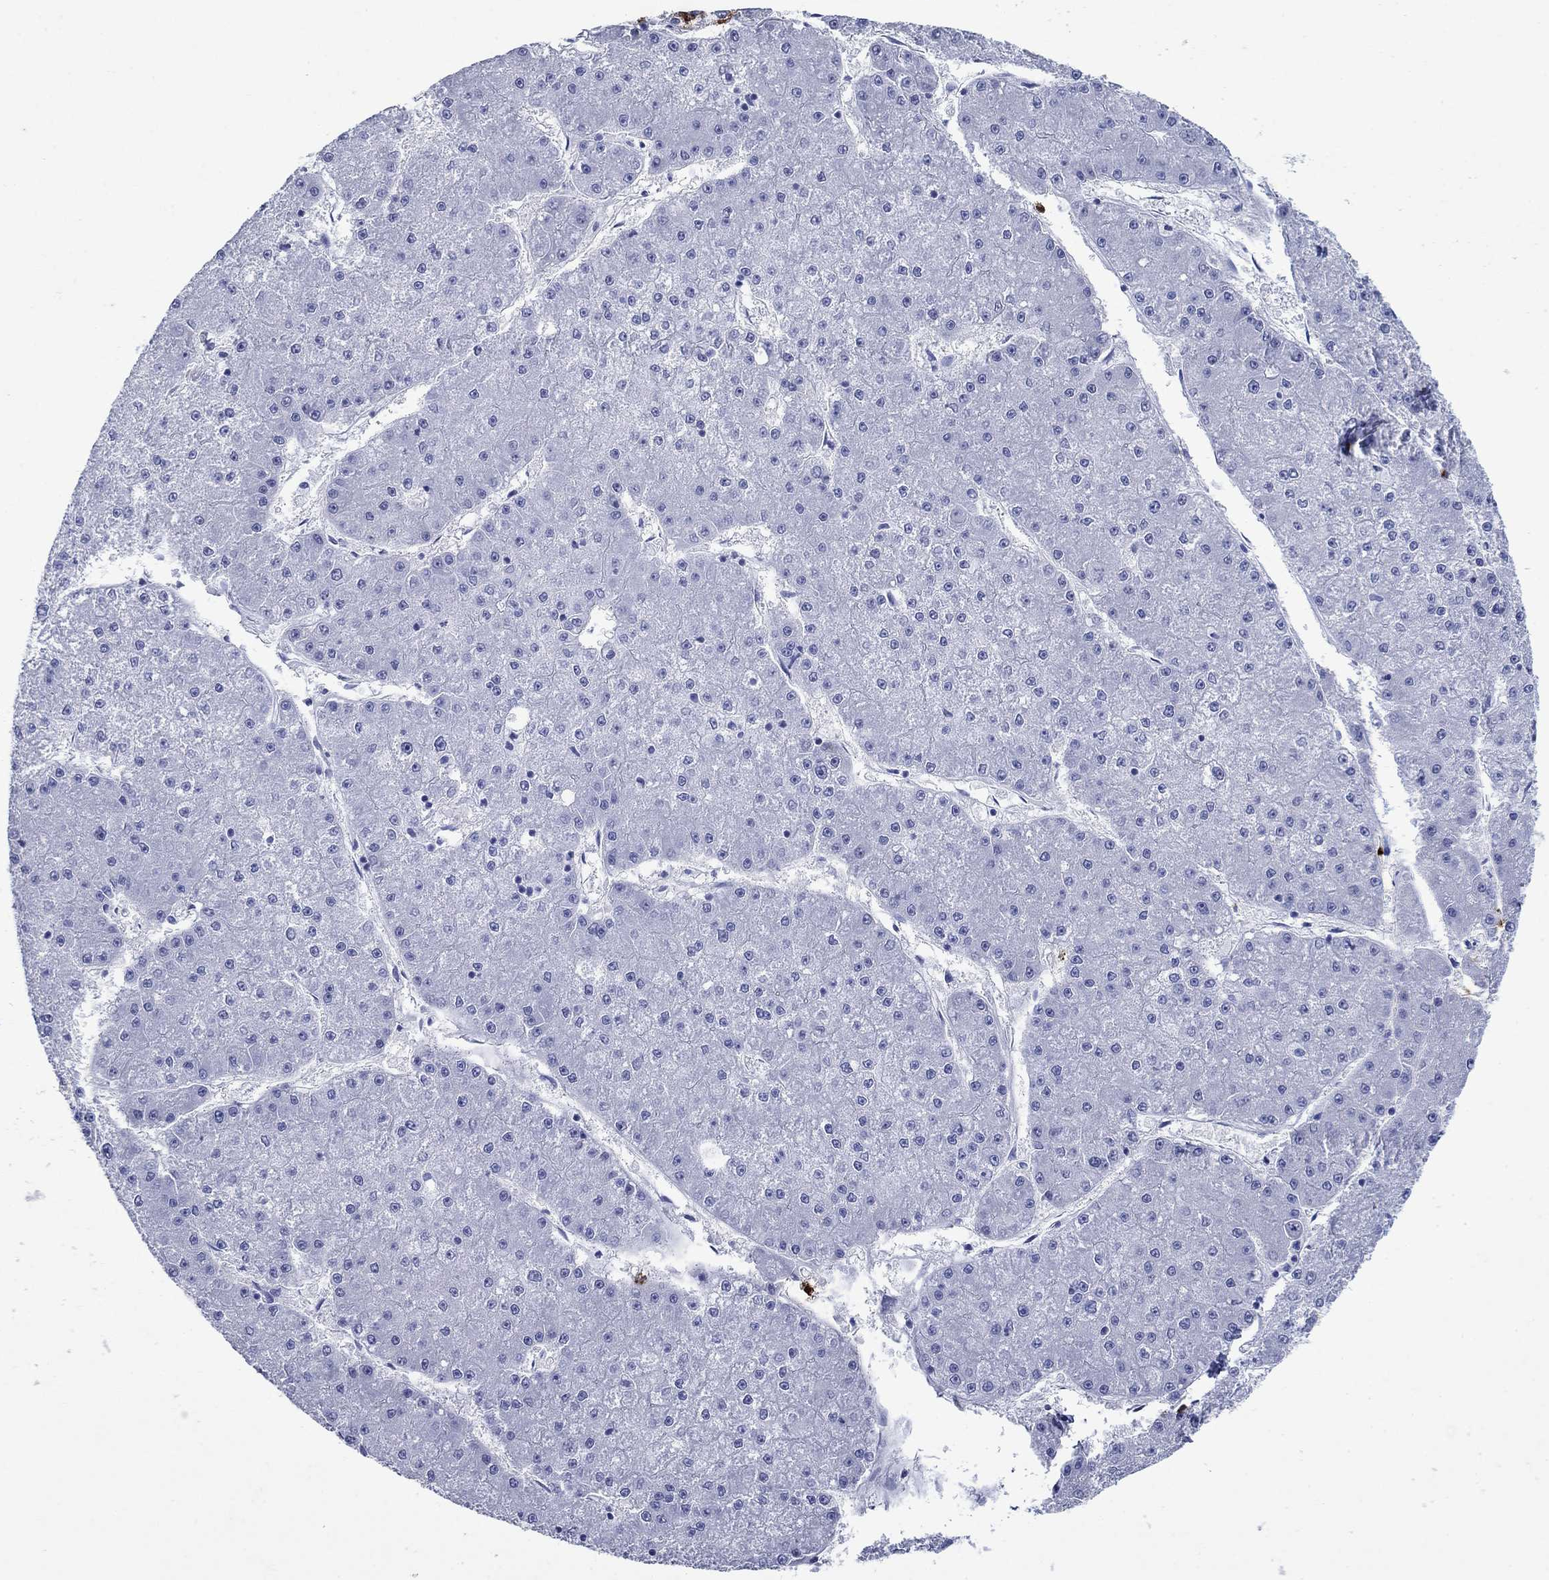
{"staining": {"intensity": "negative", "quantity": "none", "location": "none"}, "tissue": "liver cancer", "cell_type": "Tumor cells", "image_type": "cancer", "snomed": [{"axis": "morphology", "description": "Carcinoma, Hepatocellular, NOS"}, {"axis": "topography", "description": "Liver"}], "caption": "Micrograph shows no significant protein staining in tumor cells of liver hepatocellular carcinoma.", "gene": "AZU1", "patient": {"sex": "male", "age": 73}}